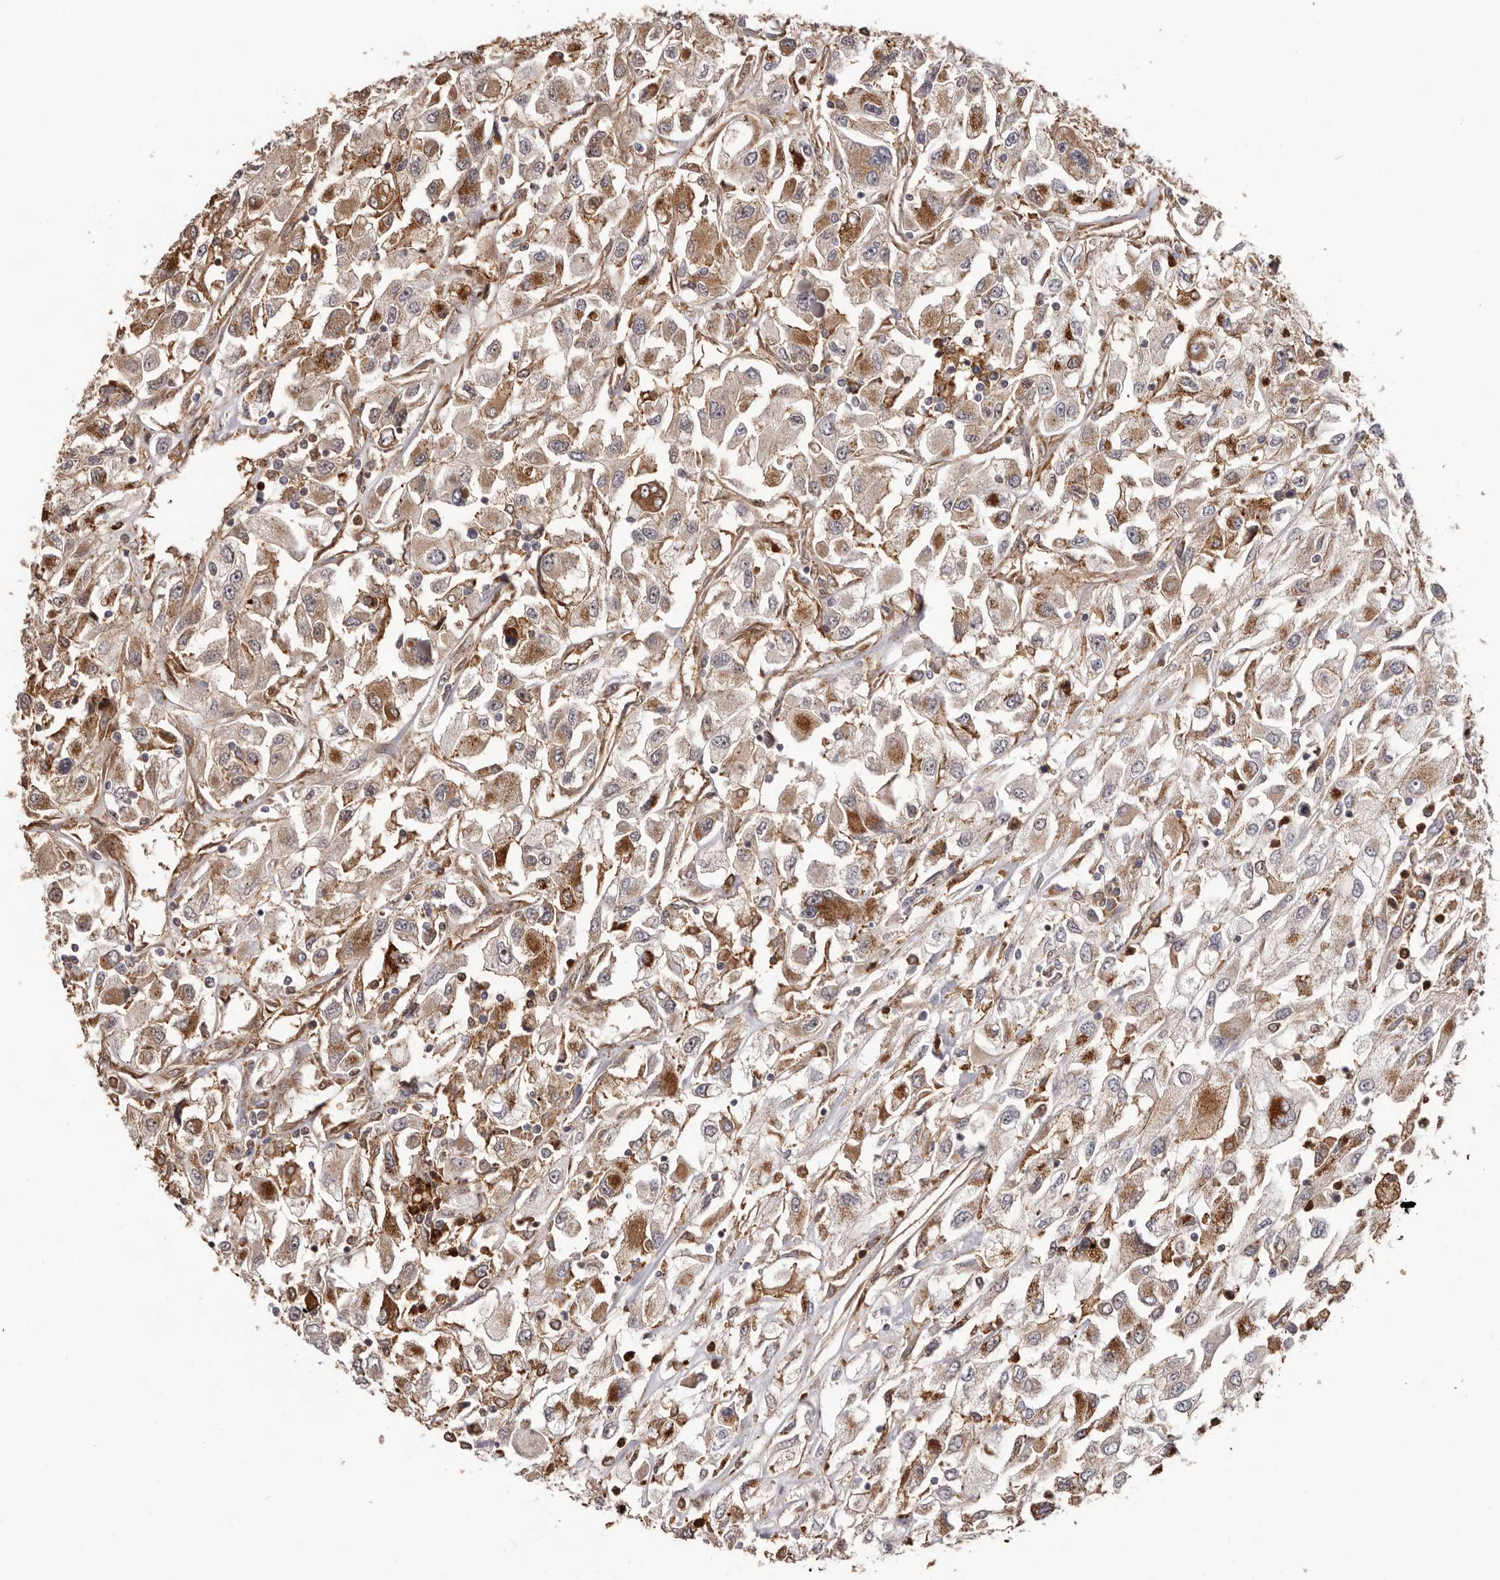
{"staining": {"intensity": "moderate", "quantity": ">75%", "location": "cytoplasmic/membranous"}, "tissue": "renal cancer", "cell_type": "Tumor cells", "image_type": "cancer", "snomed": [{"axis": "morphology", "description": "Adenocarcinoma, NOS"}, {"axis": "topography", "description": "Kidney"}], "caption": "Immunohistochemistry (IHC) photomicrograph of human renal cancer (adenocarcinoma) stained for a protein (brown), which exhibits medium levels of moderate cytoplasmic/membranous expression in about >75% of tumor cells.", "gene": "PRR12", "patient": {"sex": "female", "age": 52}}